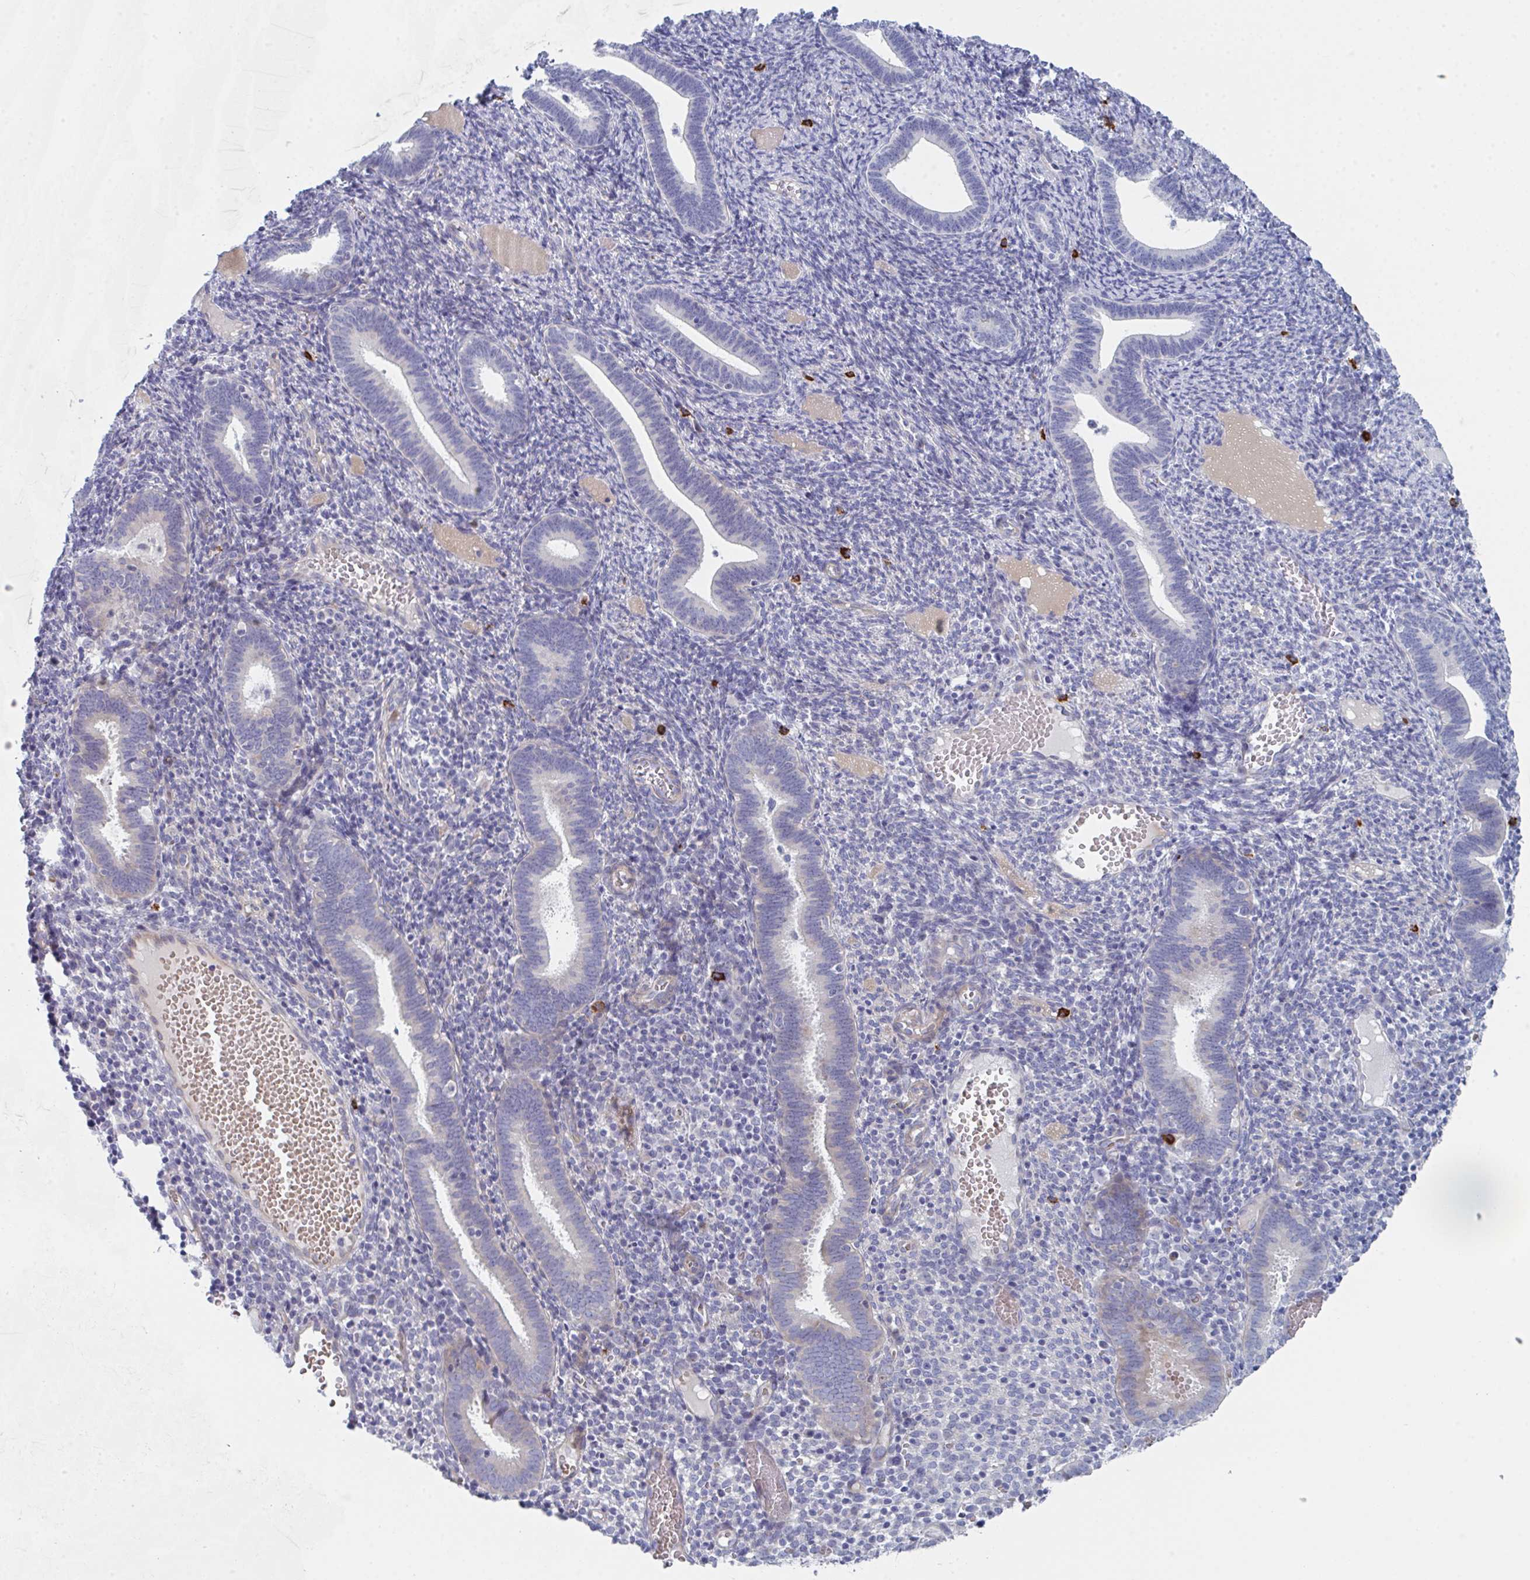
{"staining": {"intensity": "negative", "quantity": "none", "location": "none"}, "tissue": "endometrium", "cell_type": "Cells in endometrial stroma", "image_type": "normal", "snomed": [{"axis": "morphology", "description": "Normal tissue, NOS"}, {"axis": "topography", "description": "Endometrium"}], "caption": "DAB (3,3'-diaminobenzidine) immunohistochemical staining of normal human endometrium displays no significant positivity in cells in endometrial stroma.", "gene": "ZNF684", "patient": {"sex": "female", "age": 41}}